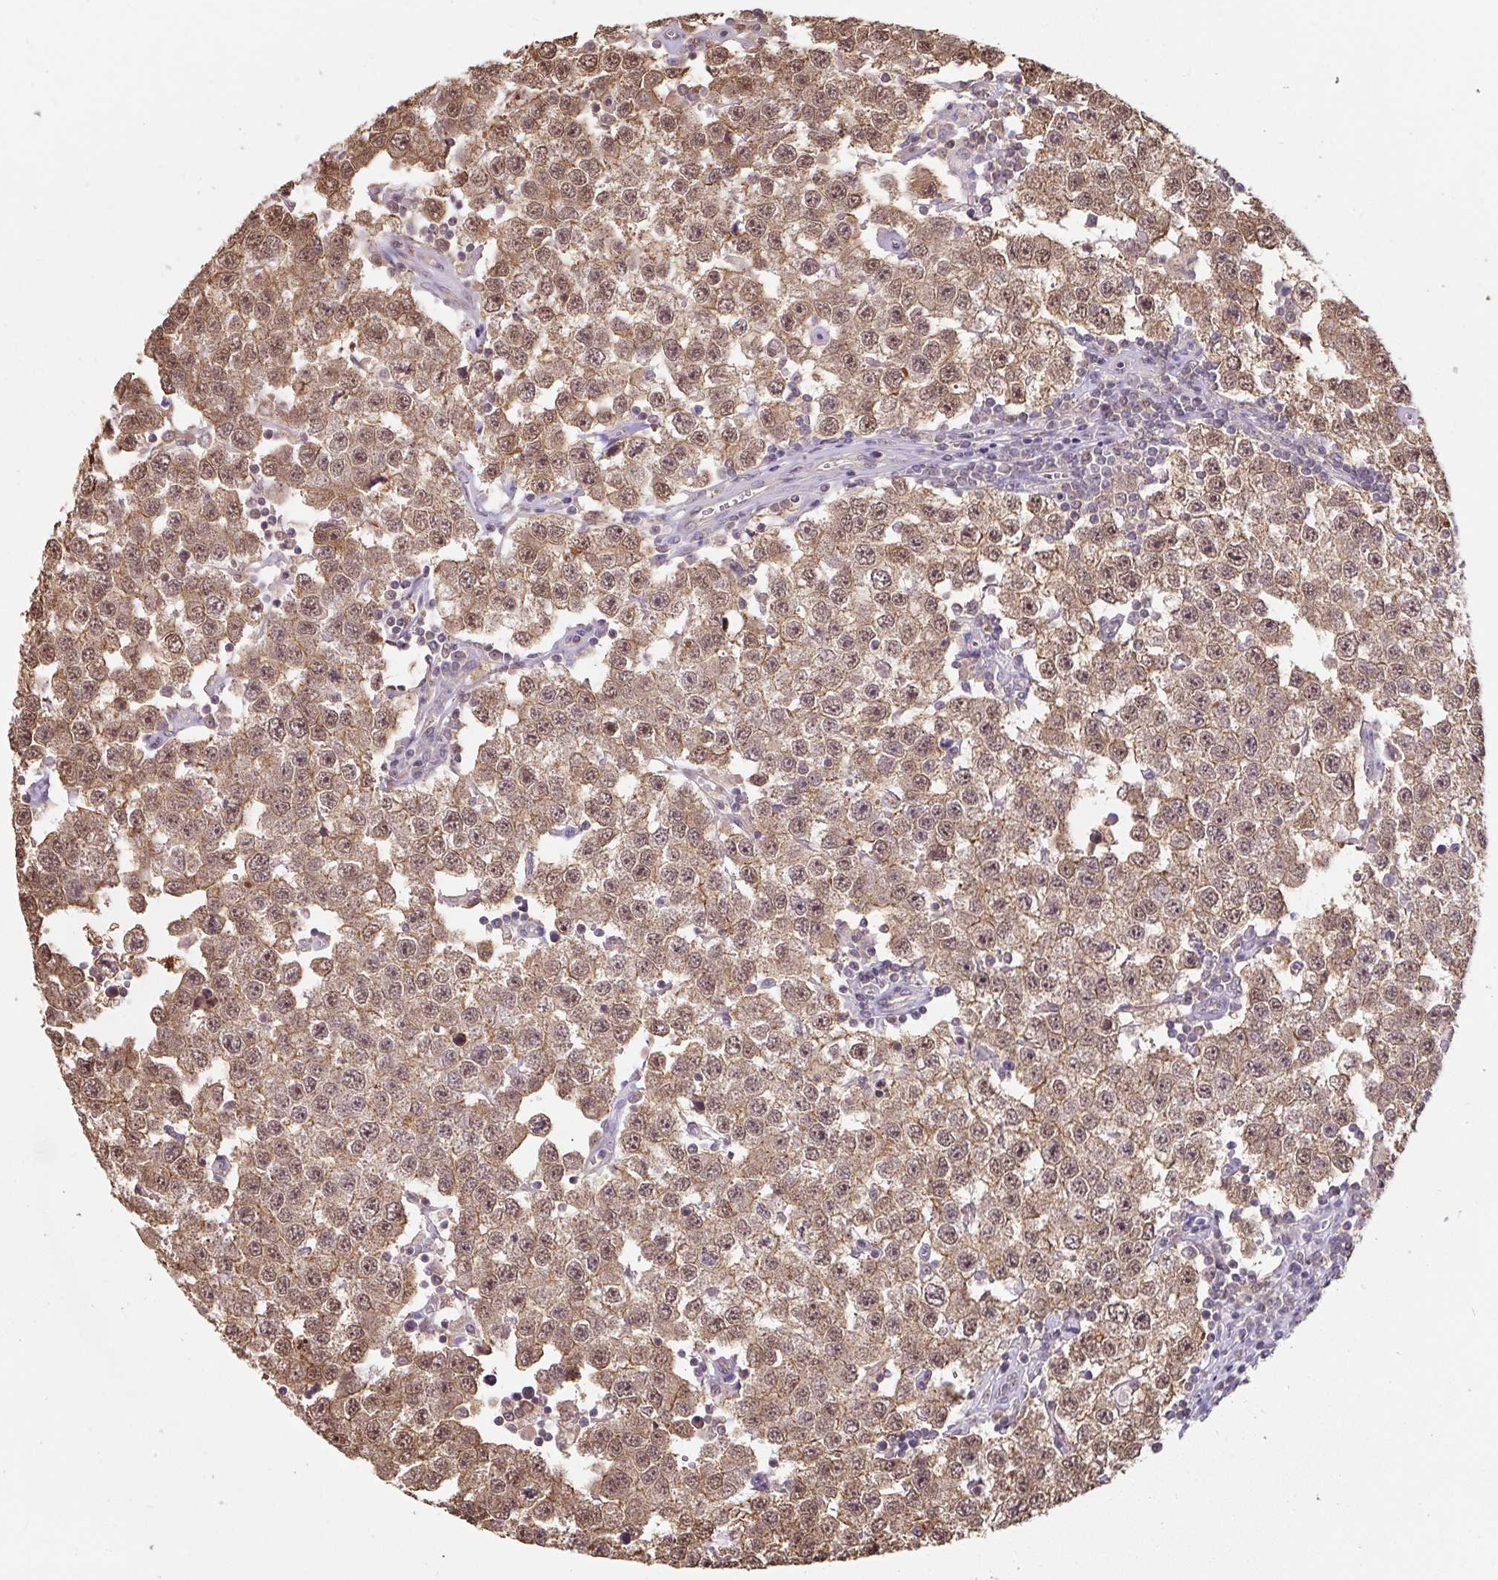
{"staining": {"intensity": "moderate", "quantity": ">75%", "location": "cytoplasmic/membranous,nuclear"}, "tissue": "testis cancer", "cell_type": "Tumor cells", "image_type": "cancer", "snomed": [{"axis": "morphology", "description": "Seminoma, NOS"}, {"axis": "topography", "description": "Testis"}], "caption": "Human seminoma (testis) stained for a protein (brown) shows moderate cytoplasmic/membranous and nuclear positive staining in about >75% of tumor cells.", "gene": "ST13", "patient": {"sex": "male", "age": 34}}